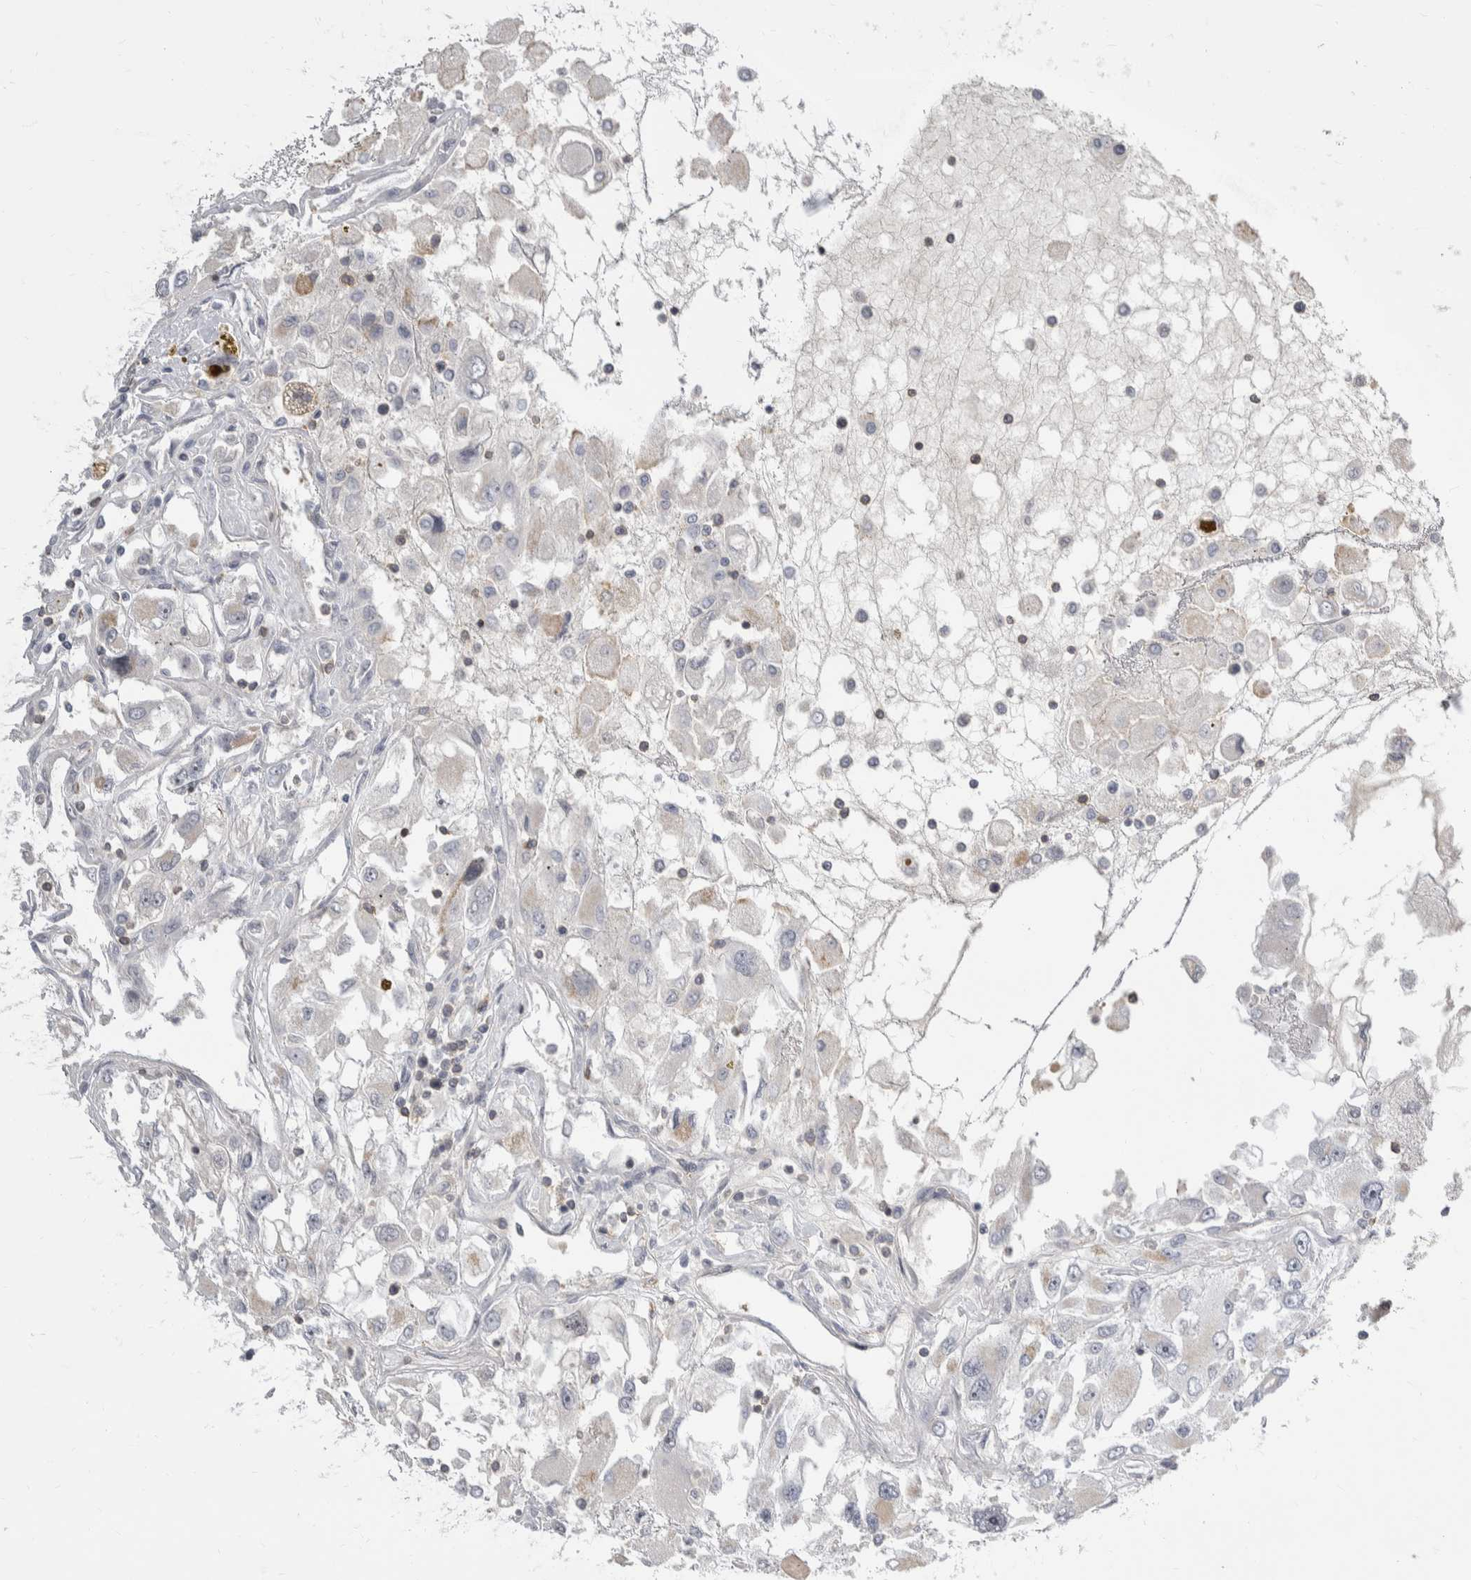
{"staining": {"intensity": "negative", "quantity": "none", "location": "none"}, "tissue": "renal cancer", "cell_type": "Tumor cells", "image_type": "cancer", "snomed": [{"axis": "morphology", "description": "Adenocarcinoma, NOS"}, {"axis": "topography", "description": "Kidney"}], "caption": "DAB immunohistochemical staining of adenocarcinoma (renal) displays no significant positivity in tumor cells.", "gene": "CEP295NL", "patient": {"sex": "female", "age": 52}}